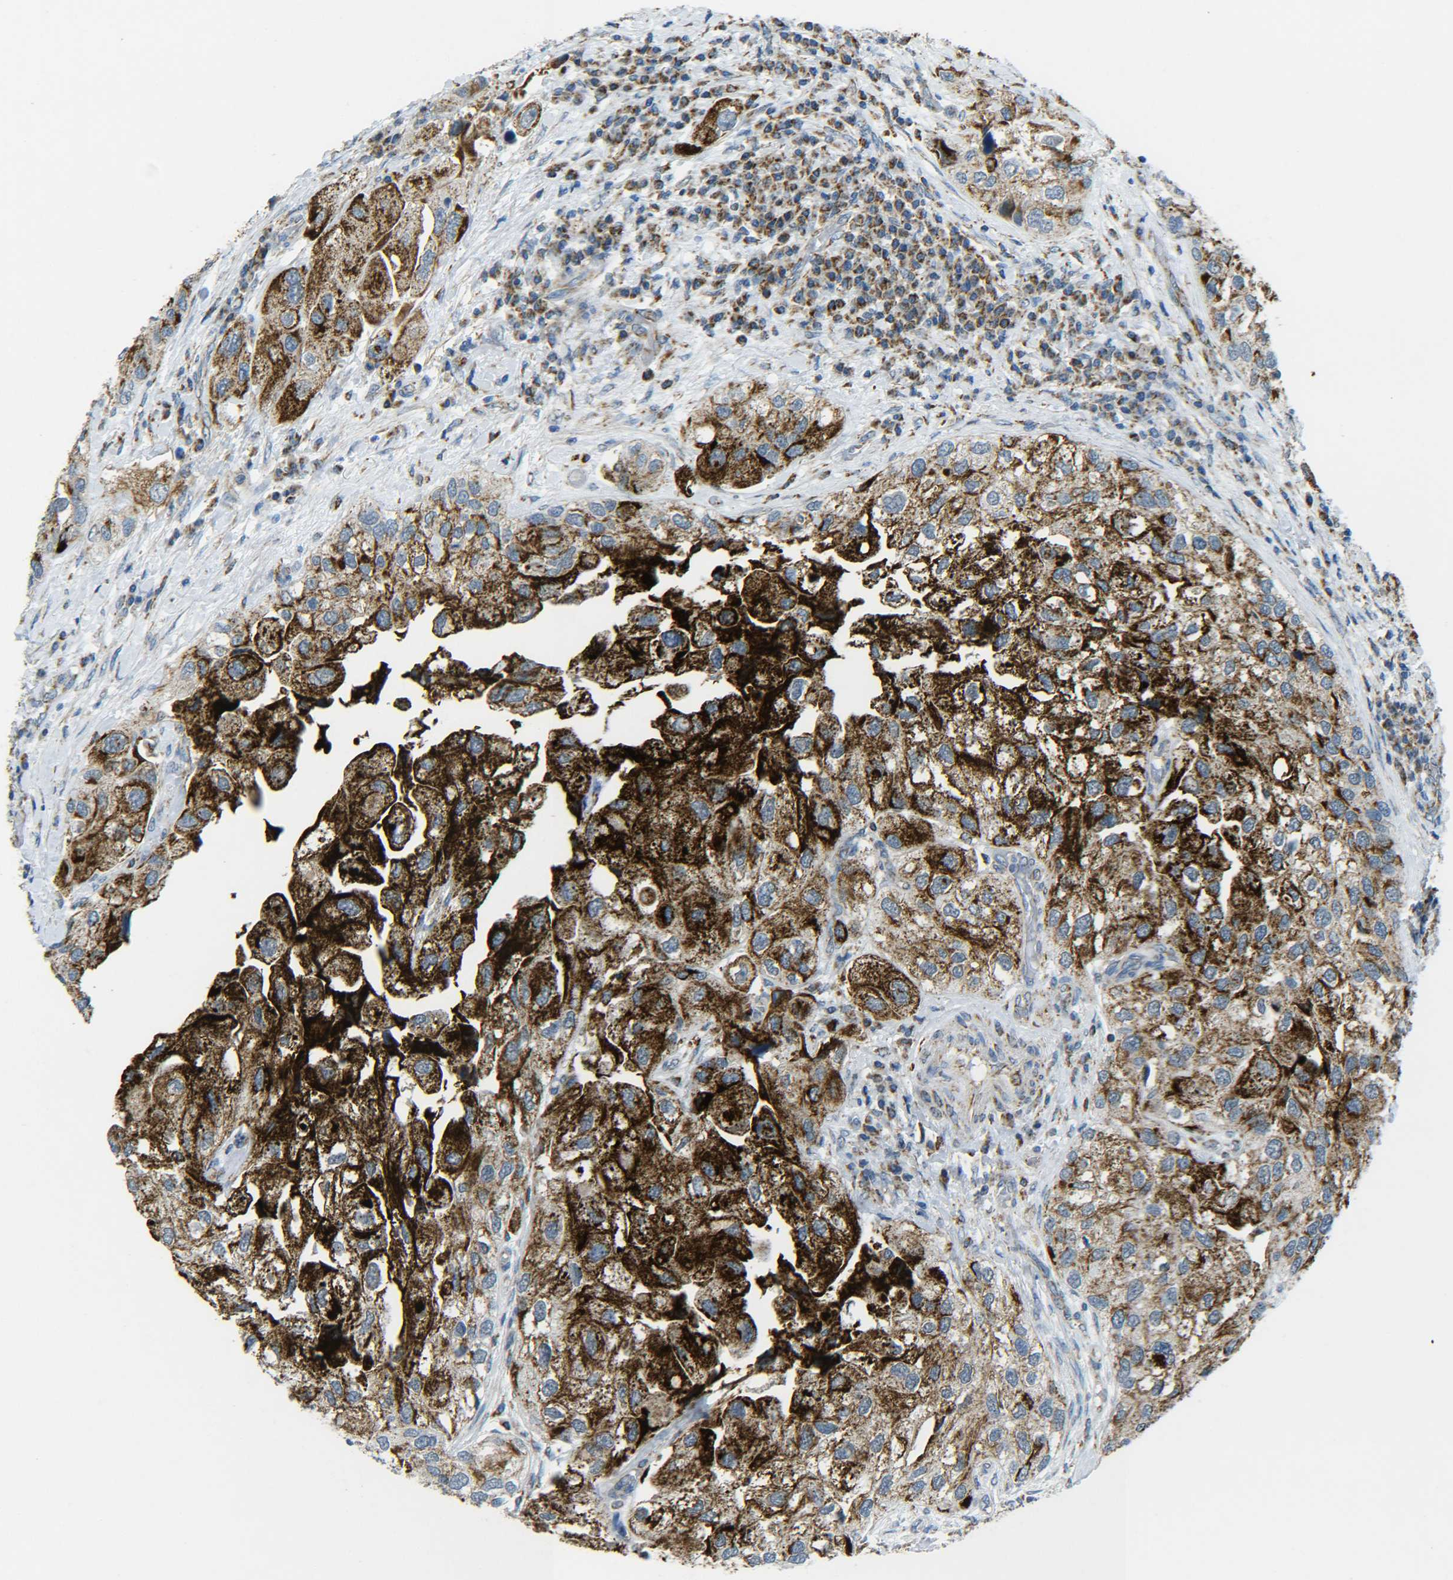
{"staining": {"intensity": "strong", "quantity": ">75%", "location": "cytoplasmic/membranous"}, "tissue": "urothelial cancer", "cell_type": "Tumor cells", "image_type": "cancer", "snomed": [{"axis": "morphology", "description": "Urothelial carcinoma, High grade"}, {"axis": "topography", "description": "Urinary bladder"}], "caption": "Urothelial cancer tissue displays strong cytoplasmic/membranous staining in about >75% of tumor cells, visualized by immunohistochemistry.", "gene": "CYB5R1", "patient": {"sex": "female", "age": 64}}